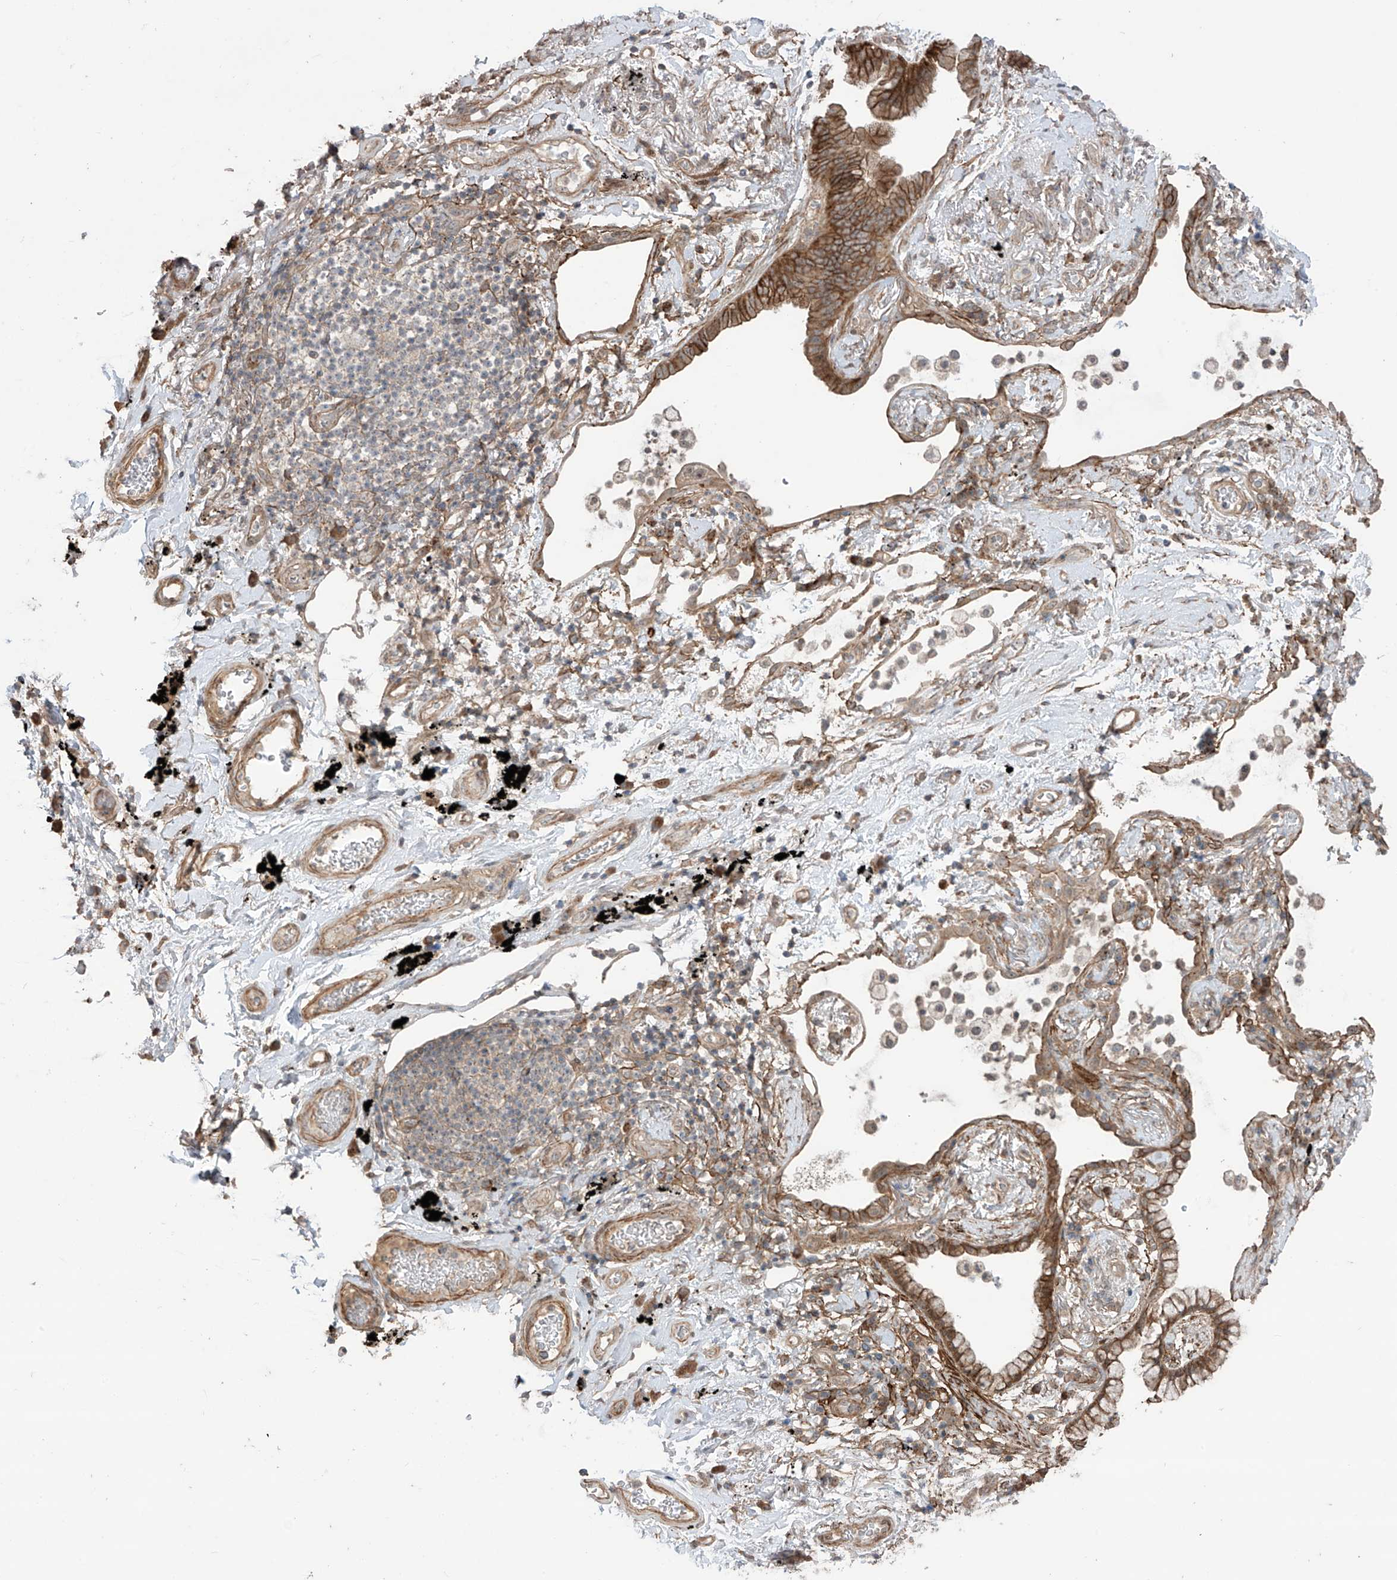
{"staining": {"intensity": "moderate", "quantity": ">75%", "location": "cytoplasmic/membranous"}, "tissue": "lung cancer", "cell_type": "Tumor cells", "image_type": "cancer", "snomed": [{"axis": "morphology", "description": "Adenocarcinoma, NOS"}, {"axis": "topography", "description": "Lung"}], "caption": "Protein expression analysis of human lung cancer (adenocarcinoma) reveals moderate cytoplasmic/membranous expression in about >75% of tumor cells.", "gene": "LRRC74A", "patient": {"sex": "female", "age": 70}}